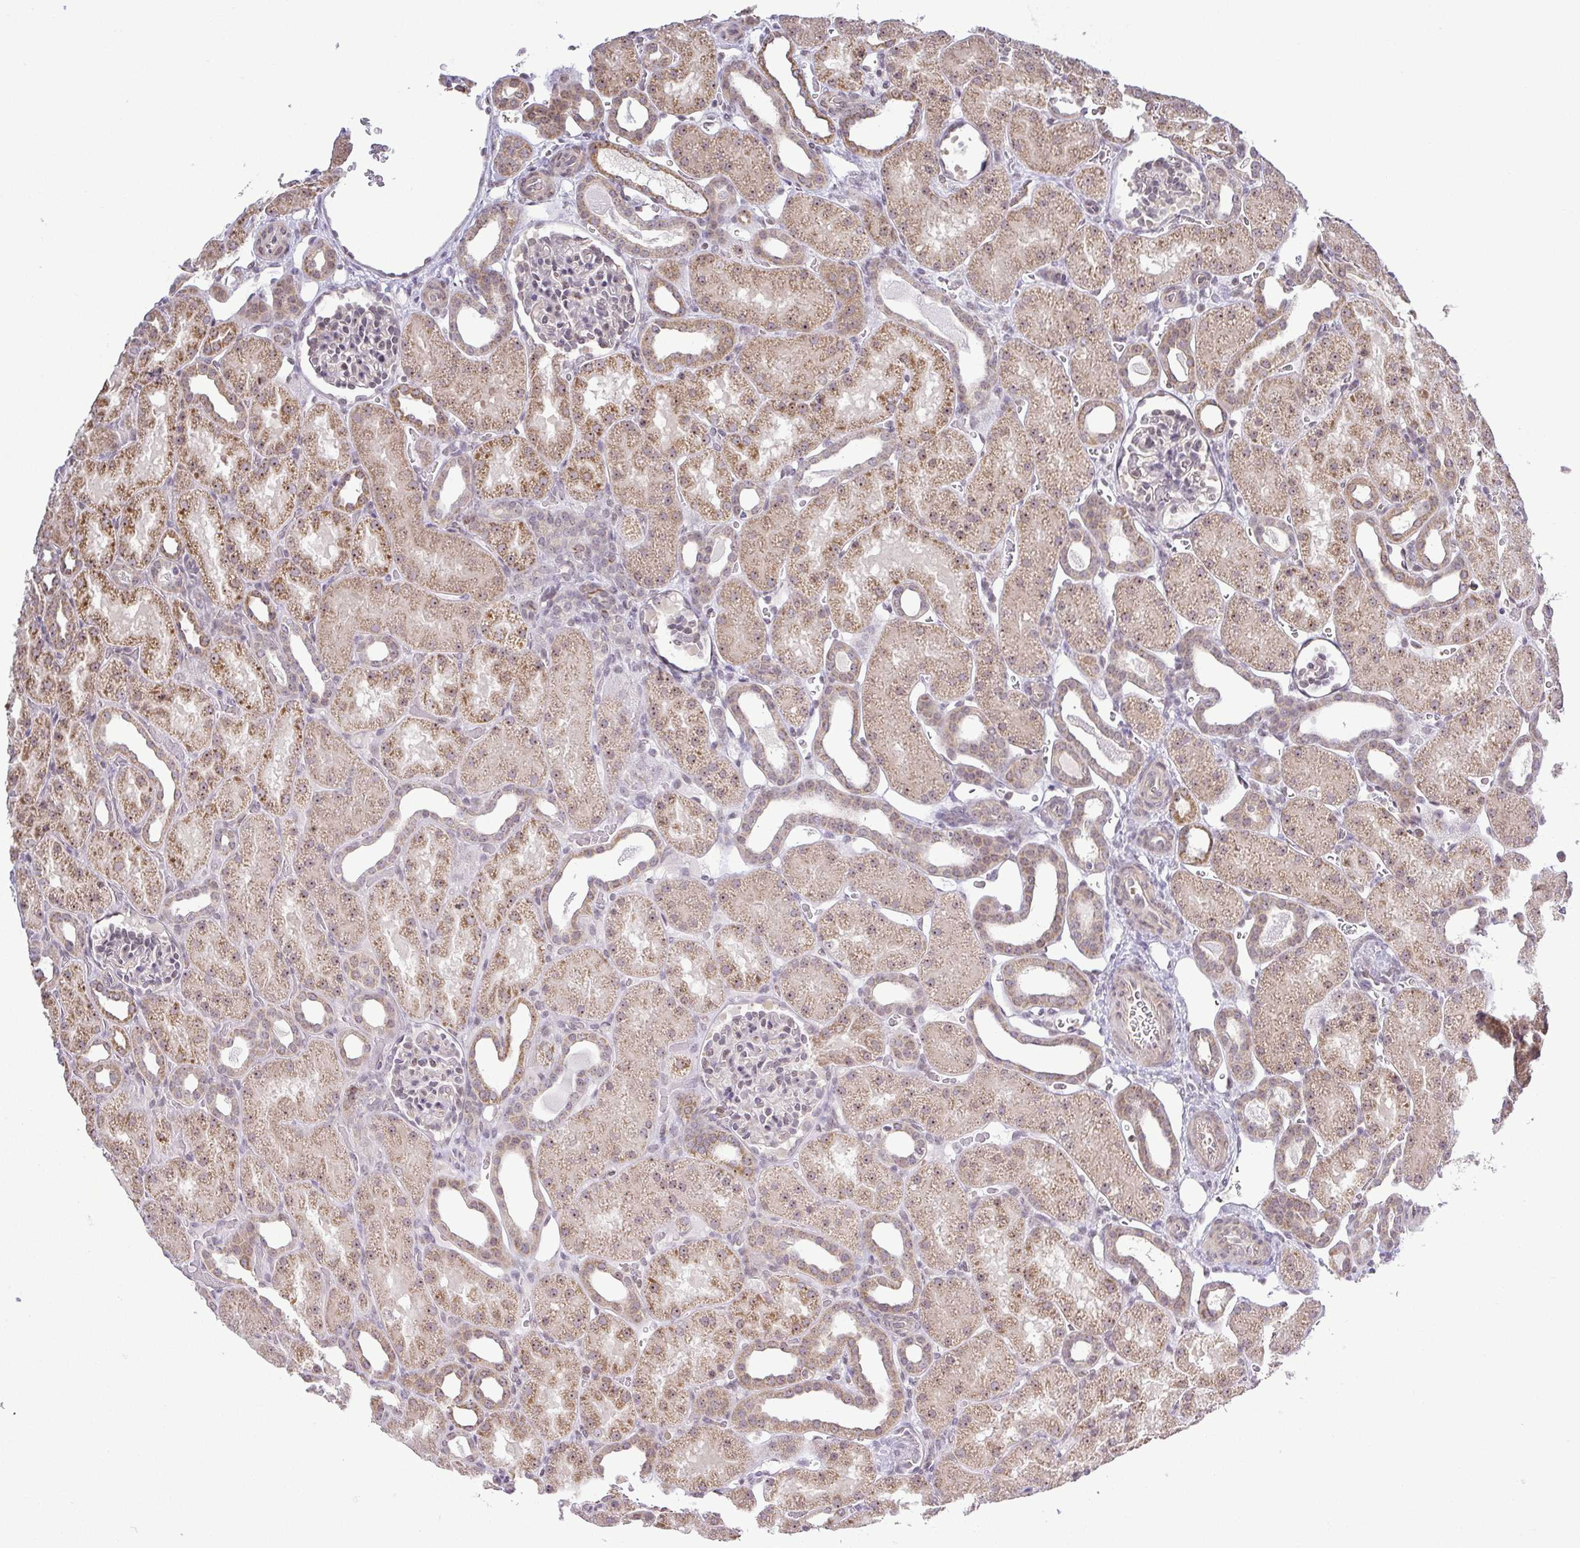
{"staining": {"intensity": "weak", "quantity": "<25%", "location": "nuclear"}, "tissue": "kidney", "cell_type": "Cells in glomeruli", "image_type": "normal", "snomed": [{"axis": "morphology", "description": "Normal tissue, NOS"}, {"axis": "topography", "description": "Kidney"}], "caption": "This is an immunohistochemistry (IHC) micrograph of benign kidney. There is no expression in cells in glomeruli.", "gene": "RSL24D1", "patient": {"sex": "male", "age": 2}}